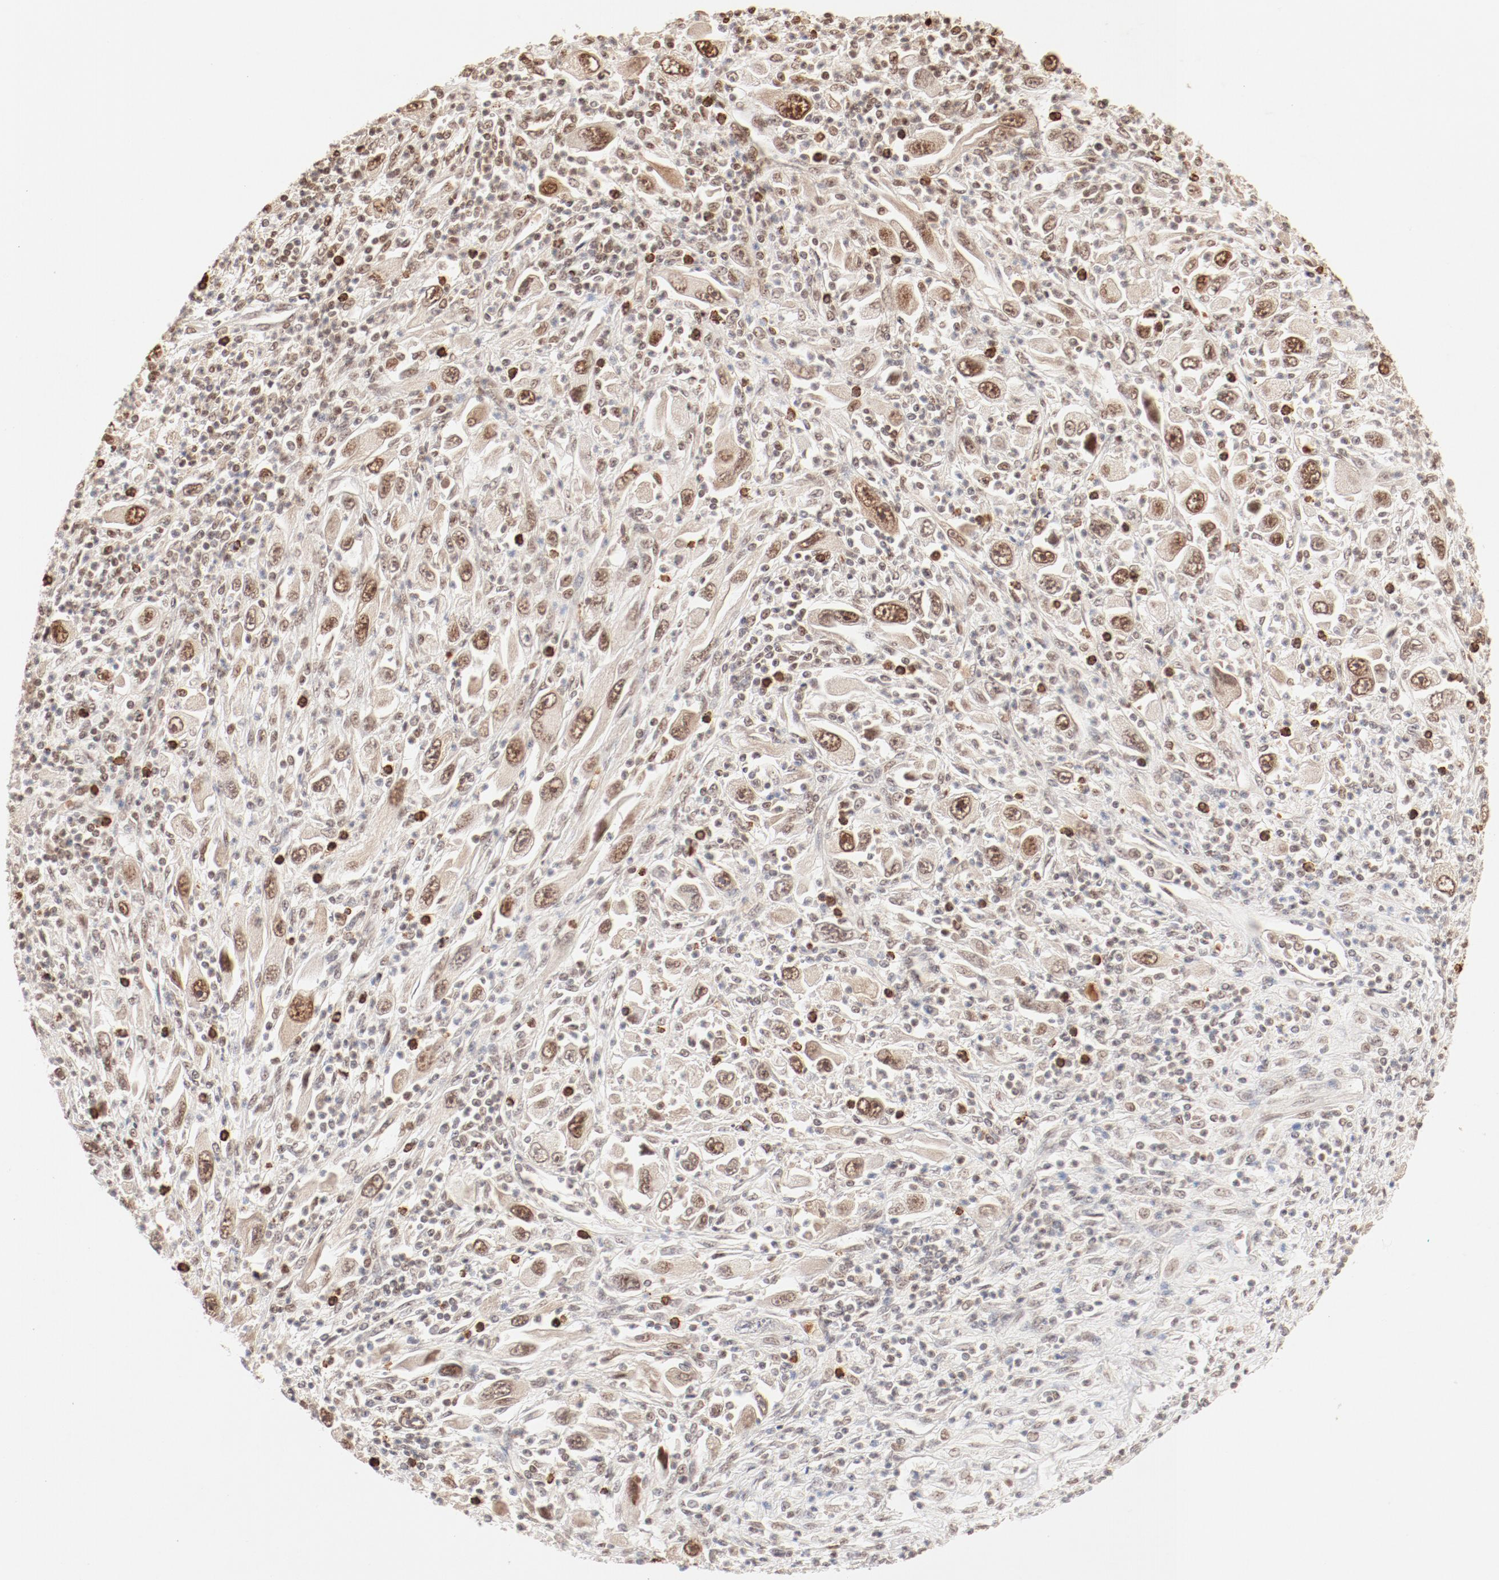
{"staining": {"intensity": "weak", "quantity": "25%-75%", "location": "nuclear"}, "tissue": "melanoma", "cell_type": "Tumor cells", "image_type": "cancer", "snomed": [{"axis": "morphology", "description": "Malignant melanoma, Metastatic site"}, {"axis": "topography", "description": "Skin"}], "caption": "IHC (DAB (3,3'-diaminobenzidine)) staining of melanoma reveals weak nuclear protein staining in approximately 25%-75% of tumor cells.", "gene": "FAM50A", "patient": {"sex": "female", "age": 56}}